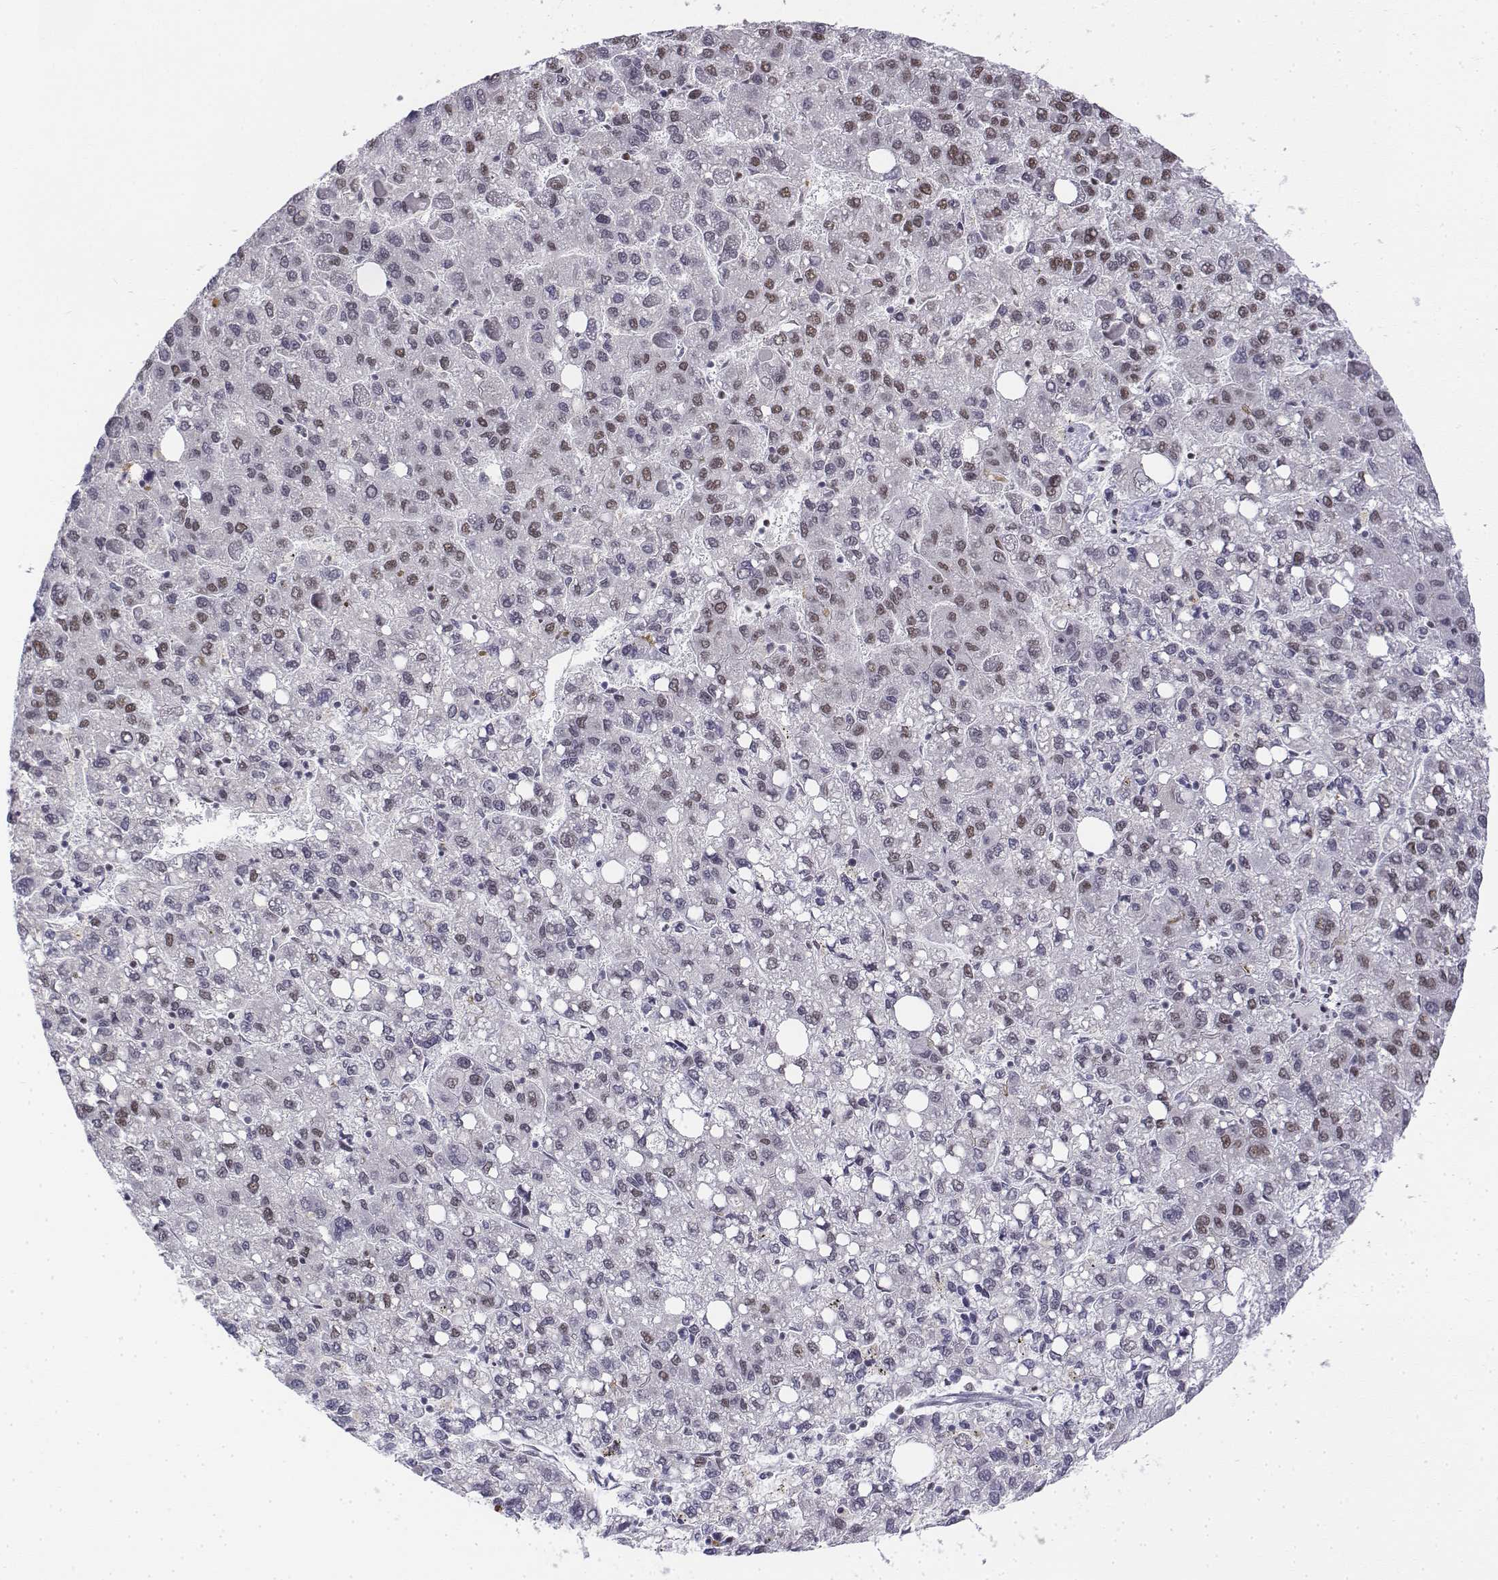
{"staining": {"intensity": "weak", "quantity": "25%-75%", "location": "nuclear"}, "tissue": "liver cancer", "cell_type": "Tumor cells", "image_type": "cancer", "snomed": [{"axis": "morphology", "description": "Carcinoma, Hepatocellular, NOS"}, {"axis": "topography", "description": "Liver"}], "caption": "High-power microscopy captured an immunohistochemistry micrograph of liver hepatocellular carcinoma, revealing weak nuclear staining in about 25%-75% of tumor cells. The staining is performed using DAB (3,3'-diaminobenzidine) brown chromogen to label protein expression. The nuclei are counter-stained blue using hematoxylin.", "gene": "SETD1A", "patient": {"sex": "female", "age": 82}}